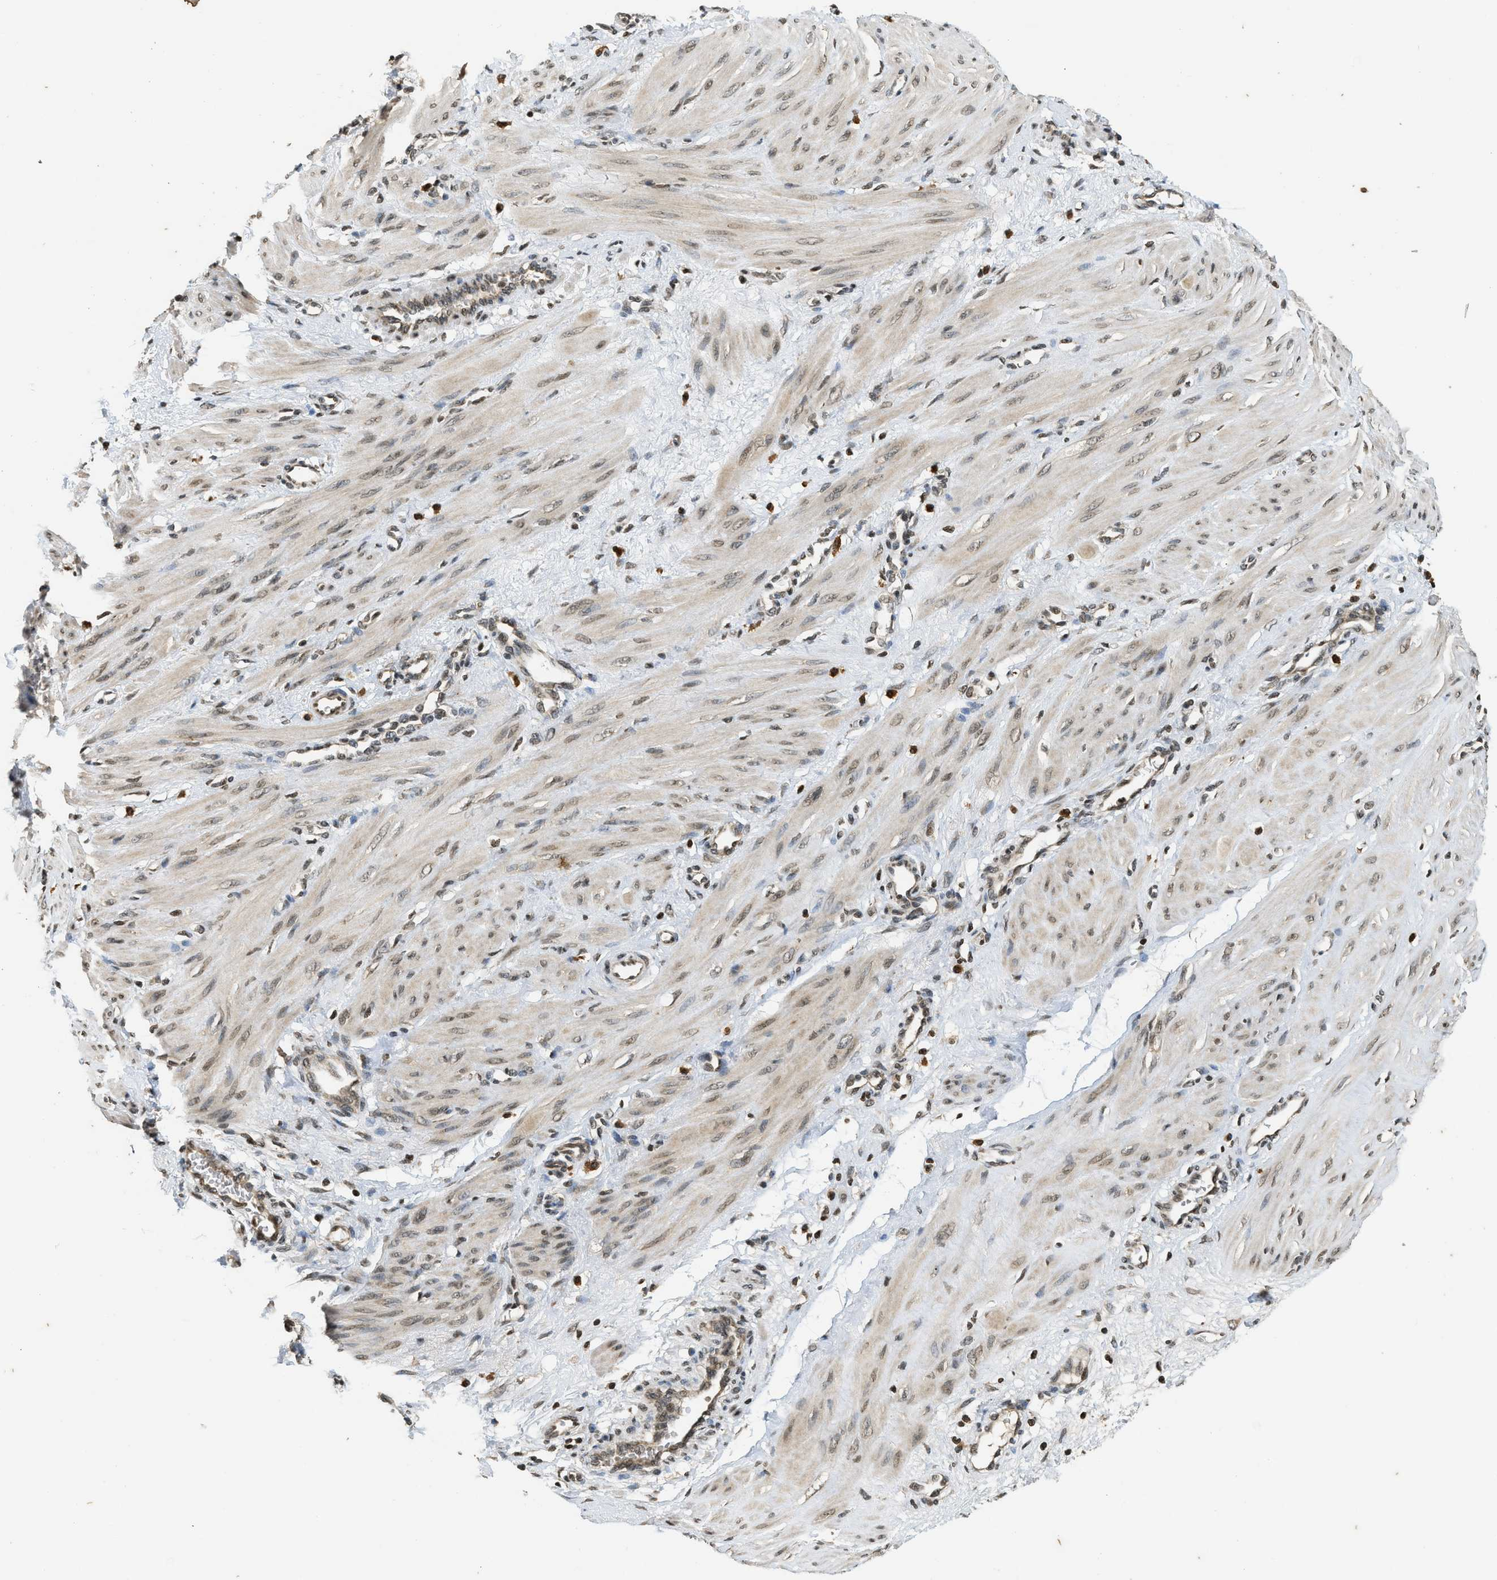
{"staining": {"intensity": "moderate", "quantity": ">75%", "location": "nuclear"}, "tissue": "smooth muscle", "cell_type": "Smooth muscle cells", "image_type": "normal", "snomed": [{"axis": "morphology", "description": "Normal tissue, NOS"}, {"axis": "topography", "description": "Endometrium"}], "caption": "Immunohistochemistry (IHC) image of unremarkable smooth muscle: human smooth muscle stained using IHC reveals medium levels of moderate protein expression localized specifically in the nuclear of smooth muscle cells, appearing as a nuclear brown color.", "gene": "SIAH1", "patient": {"sex": "female", "age": 33}}